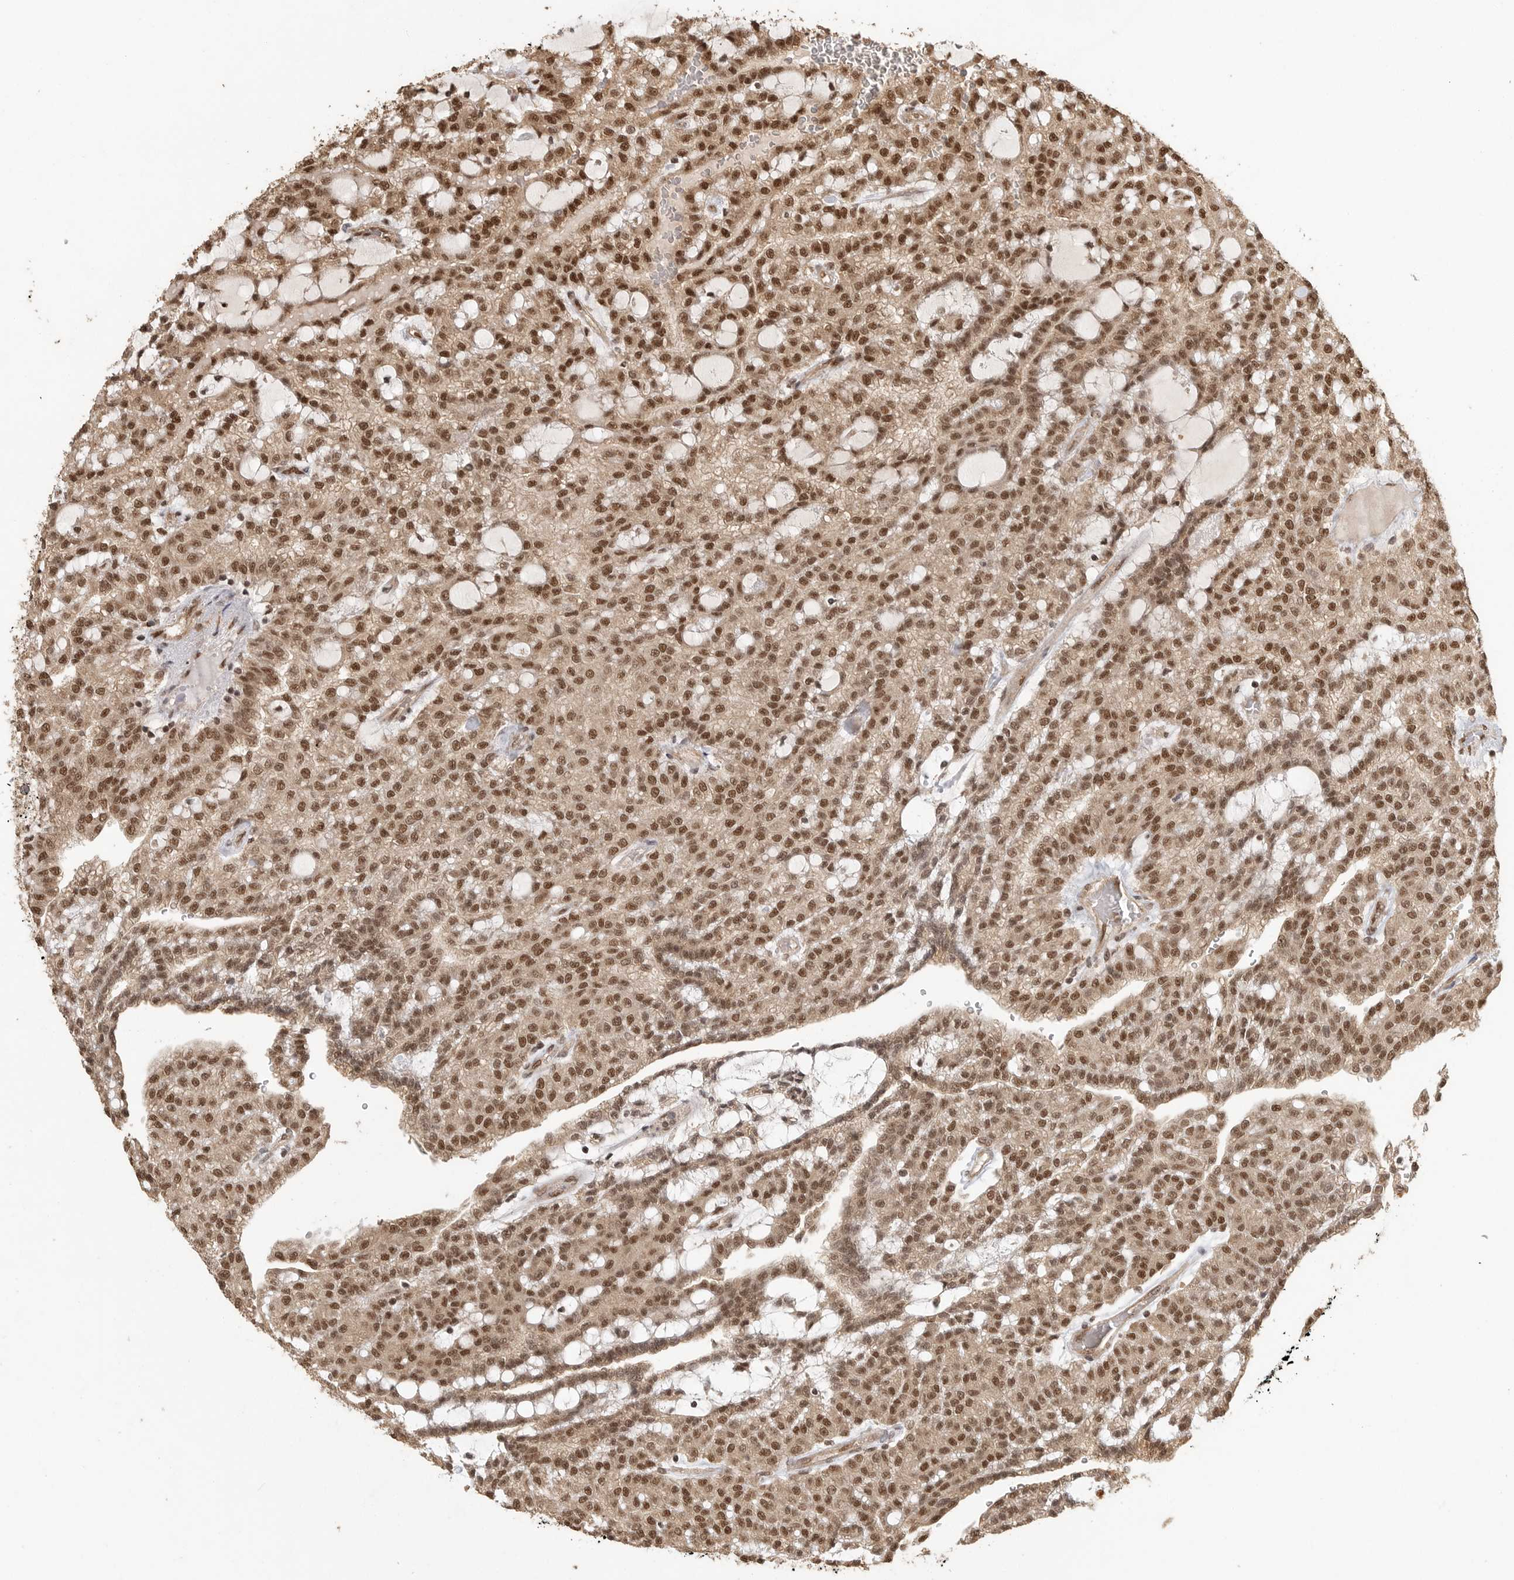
{"staining": {"intensity": "moderate", "quantity": ">75%", "location": "cytoplasmic/membranous,nuclear"}, "tissue": "renal cancer", "cell_type": "Tumor cells", "image_type": "cancer", "snomed": [{"axis": "morphology", "description": "Adenocarcinoma, NOS"}, {"axis": "topography", "description": "Kidney"}], "caption": "Approximately >75% of tumor cells in renal cancer (adenocarcinoma) demonstrate moderate cytoplasmic/membranous and nuclear protein positivity as visualized by brown immunohistochemical staining.", "gene": "DFFA", "patient": {"sex": "male", "age": 63}}